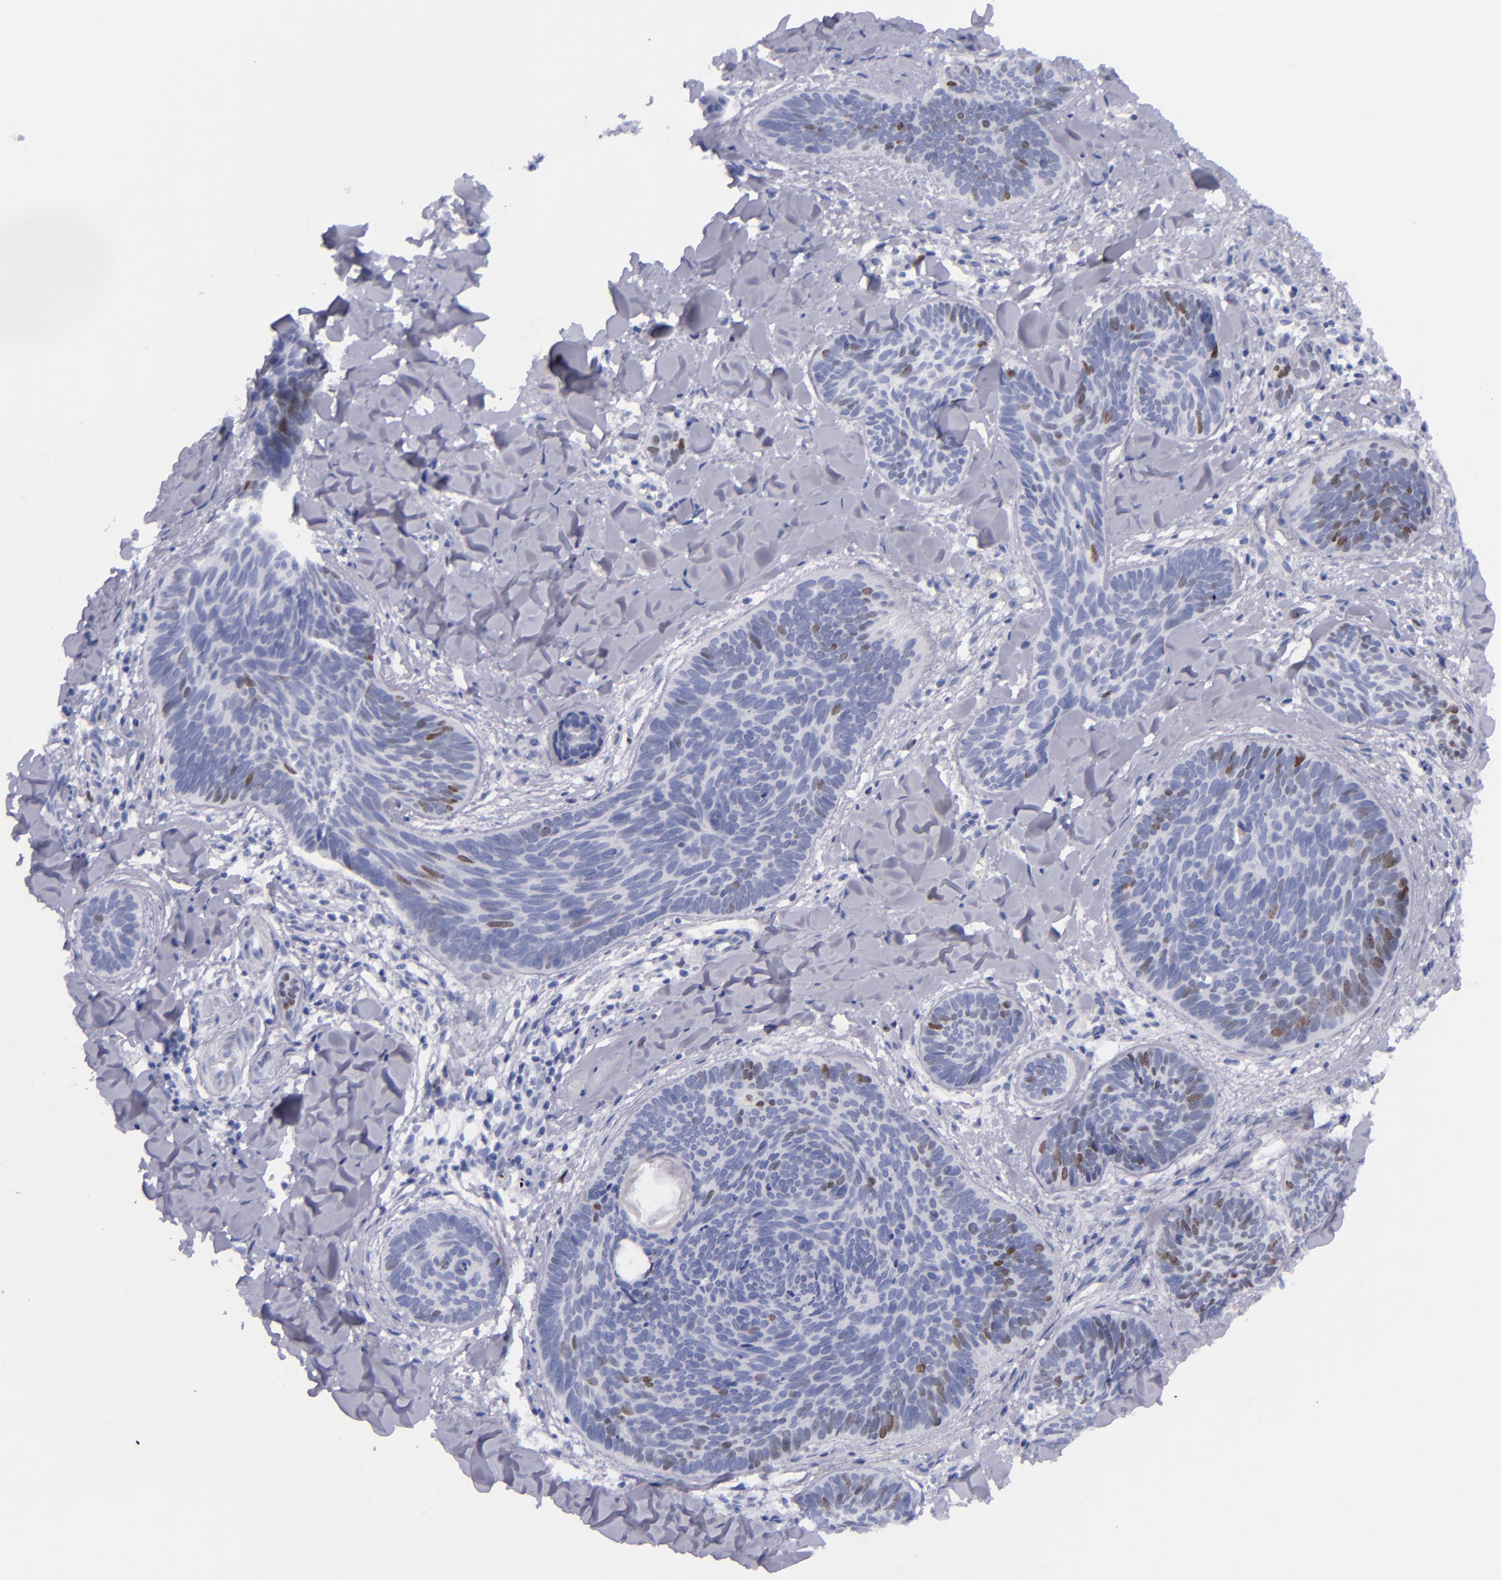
{"staining": {"intensity": "strong", "quantity": "<25%", "location": "nuclear"}, "tissue": "skin cancer", "cell_type": "Tumor cells", "image_type": "cancer", "snomed": [{"axis": "morphology", "description": "Basal cell carcinoma"}, {"axis": "topography", "description": "Skin"}], "caption": "This image reveals immunohistochemistry staining of basal cell carcinoma (skin), with medium strong nuclear positivity in about <25% of tumor cells.", "gene": "MCM7", "patient": {"sex": "female", "age": 81}}